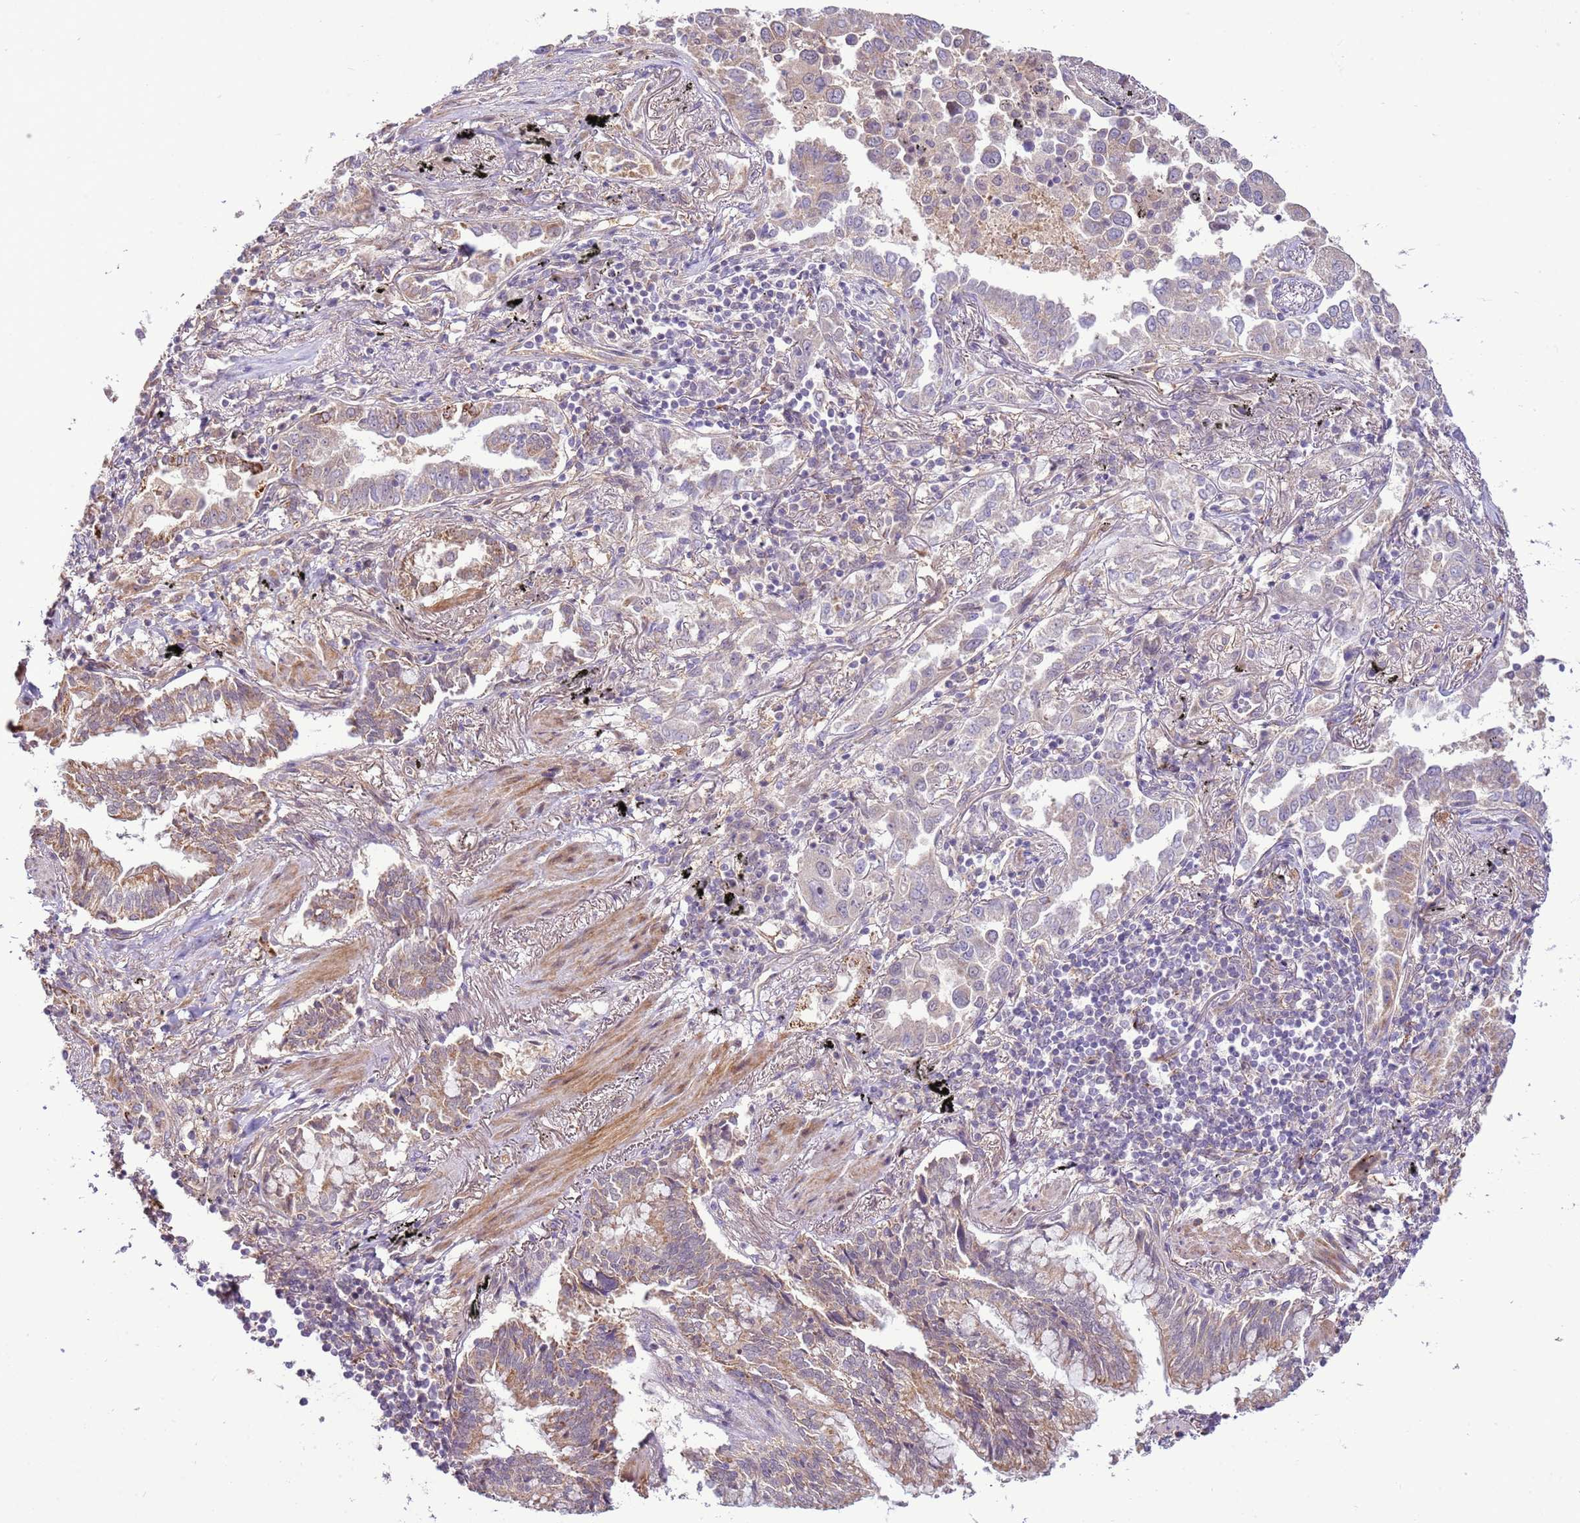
{"staining": {"intensity": "weak", "quantity": "<25%", "location": "cytoplasmic/membranous"}, "tissue": "lung cancer", "cell_type": "Tumor cells", "image_type": "cancer", "snomed": [{"axis": "morphology", "description": "Adenocarcinoma, NOS"}, {"axis": "topography", "description": "Lung"}], "caption": "This is an immunohistochemistry (IHC) micrograph of adenocarcinoma (lung). There is no expression in tumor cells.", "gene": "SCARA3", "patient": {"sex": "male", "age": 67}}